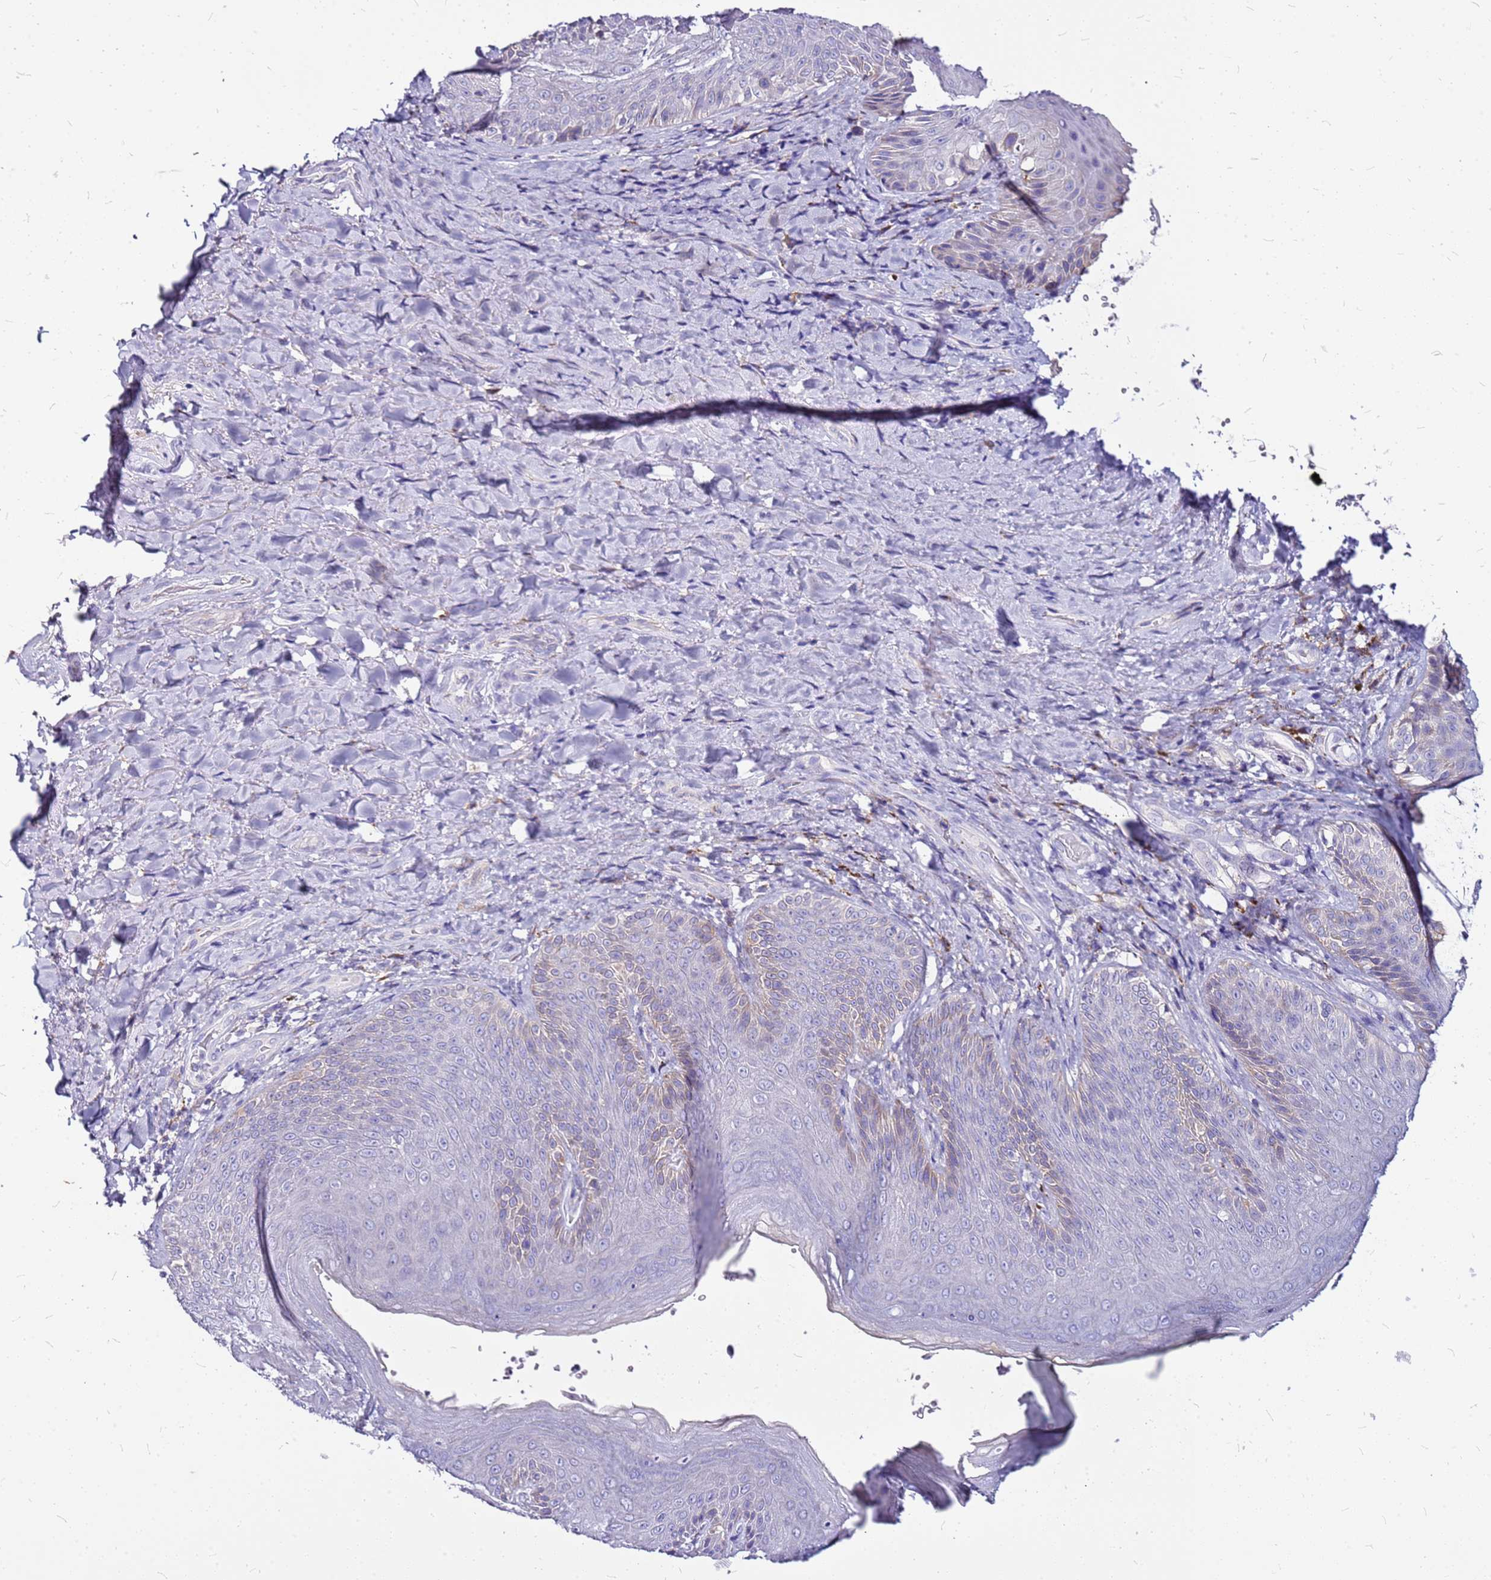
{"staining": {"intensity": "weak", "quantity": "<25%", "location": "cytoplasmic/membranous"}, "tissue": "skin", "cell_type": "Epidermal cells", "image_type": "normal", "snomed": [{"axis": "morphology", "description": "Normal tissue, NOS"}, {"axis": "topography", "description": "Anal"}], "caption": "This is an immunohistochemistry image of benign human skin. There is no positivity in epidermal cells.", "gene": "CASD1", "patient": {"sex": "female", "age": 89}}